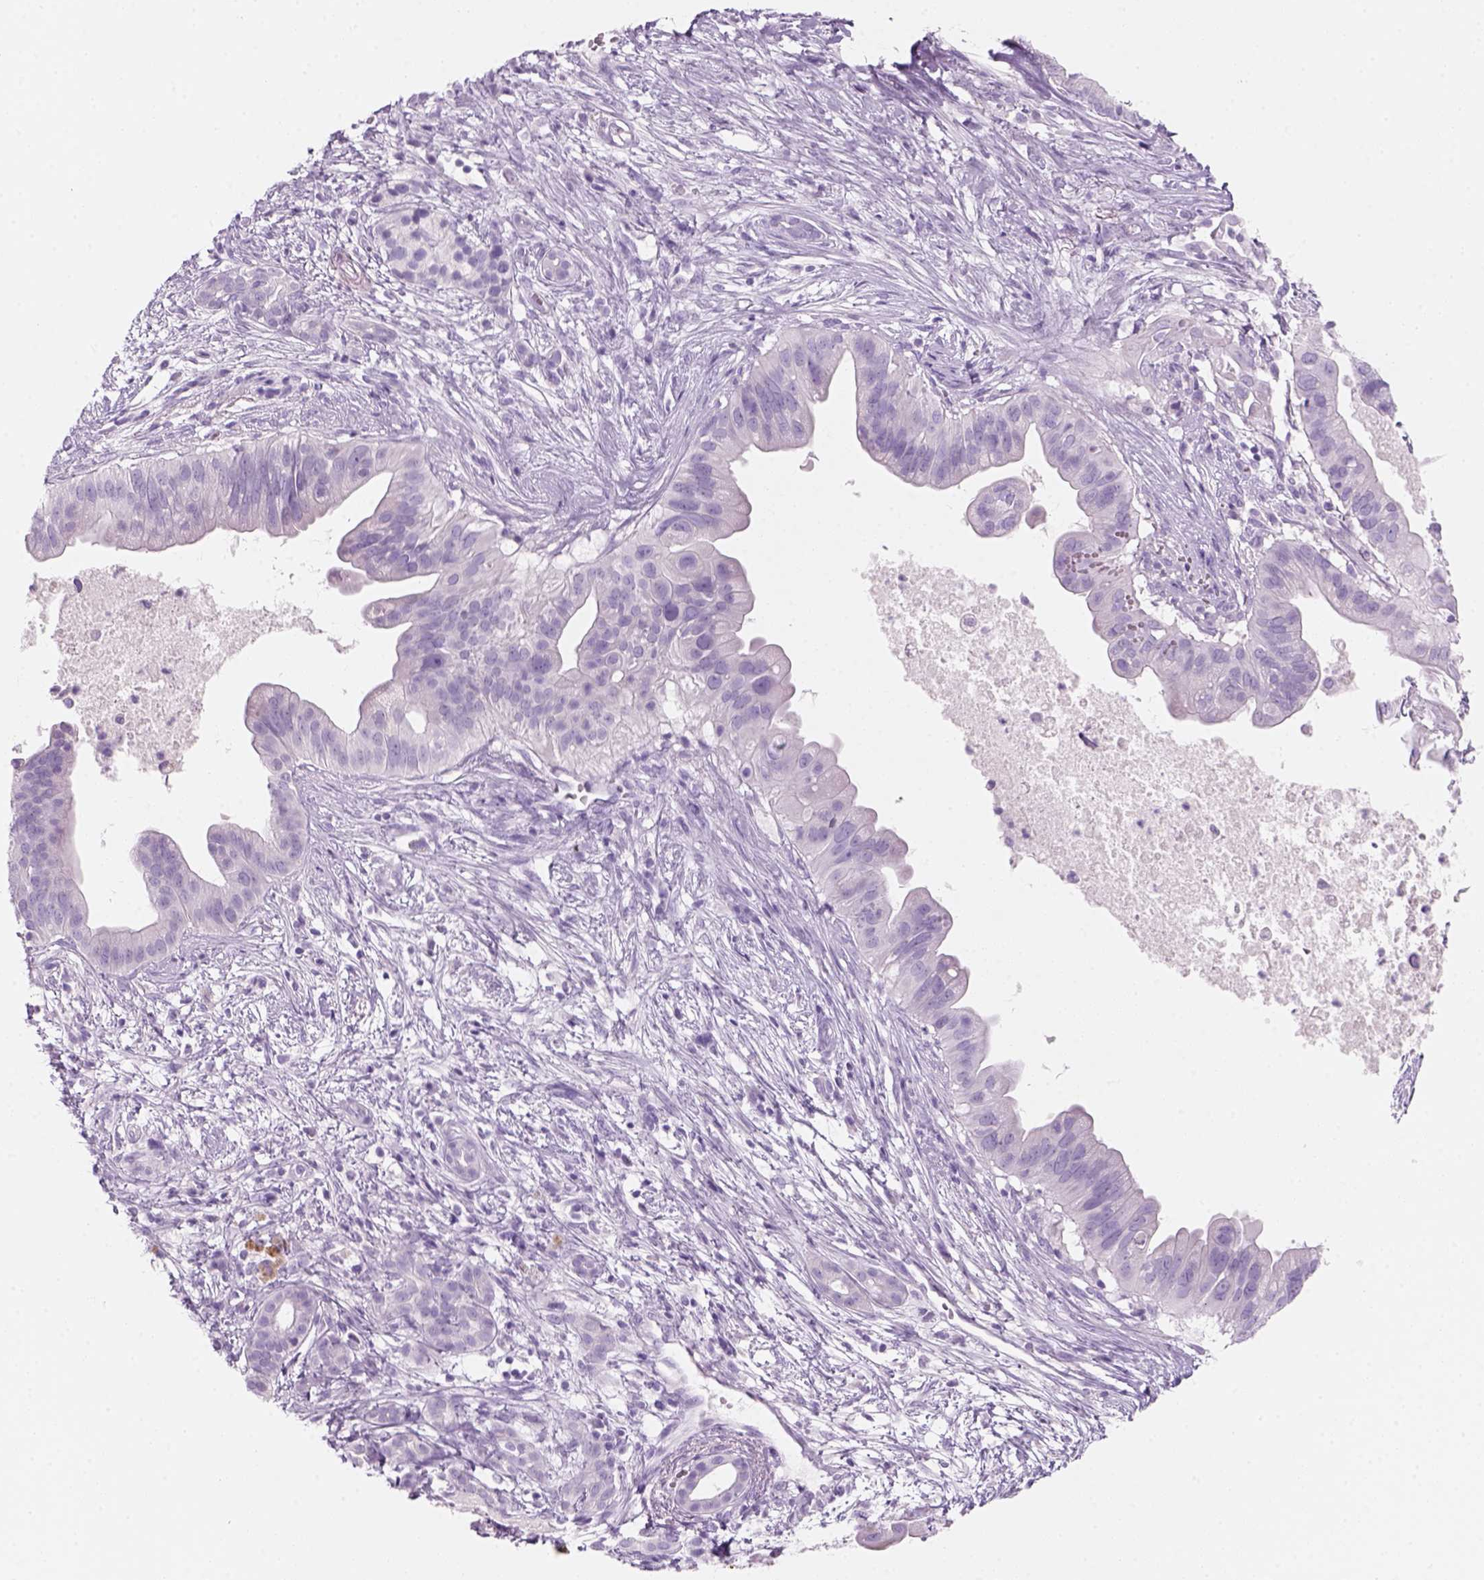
{"staining": {"intensity": "negative", "quantity": "none", "location": "none"}, "tissue": "pancreatic cancer", "cell_type": "Tumor cells", "image_type": "cancer", "snomed": [{"axis": "morphology", "description": "Adenocarcinoma, NOS"}, {"axis": "topography", "description": "Pancreas"}], "caption": "Immunohistochemistry micrograph of pancreatic cancer stained for a protein (brown), which demonstrates no staining in tumor cells.", "gene": "KRTAP11-1", "patient": {"sex": "male", "age": 61}}